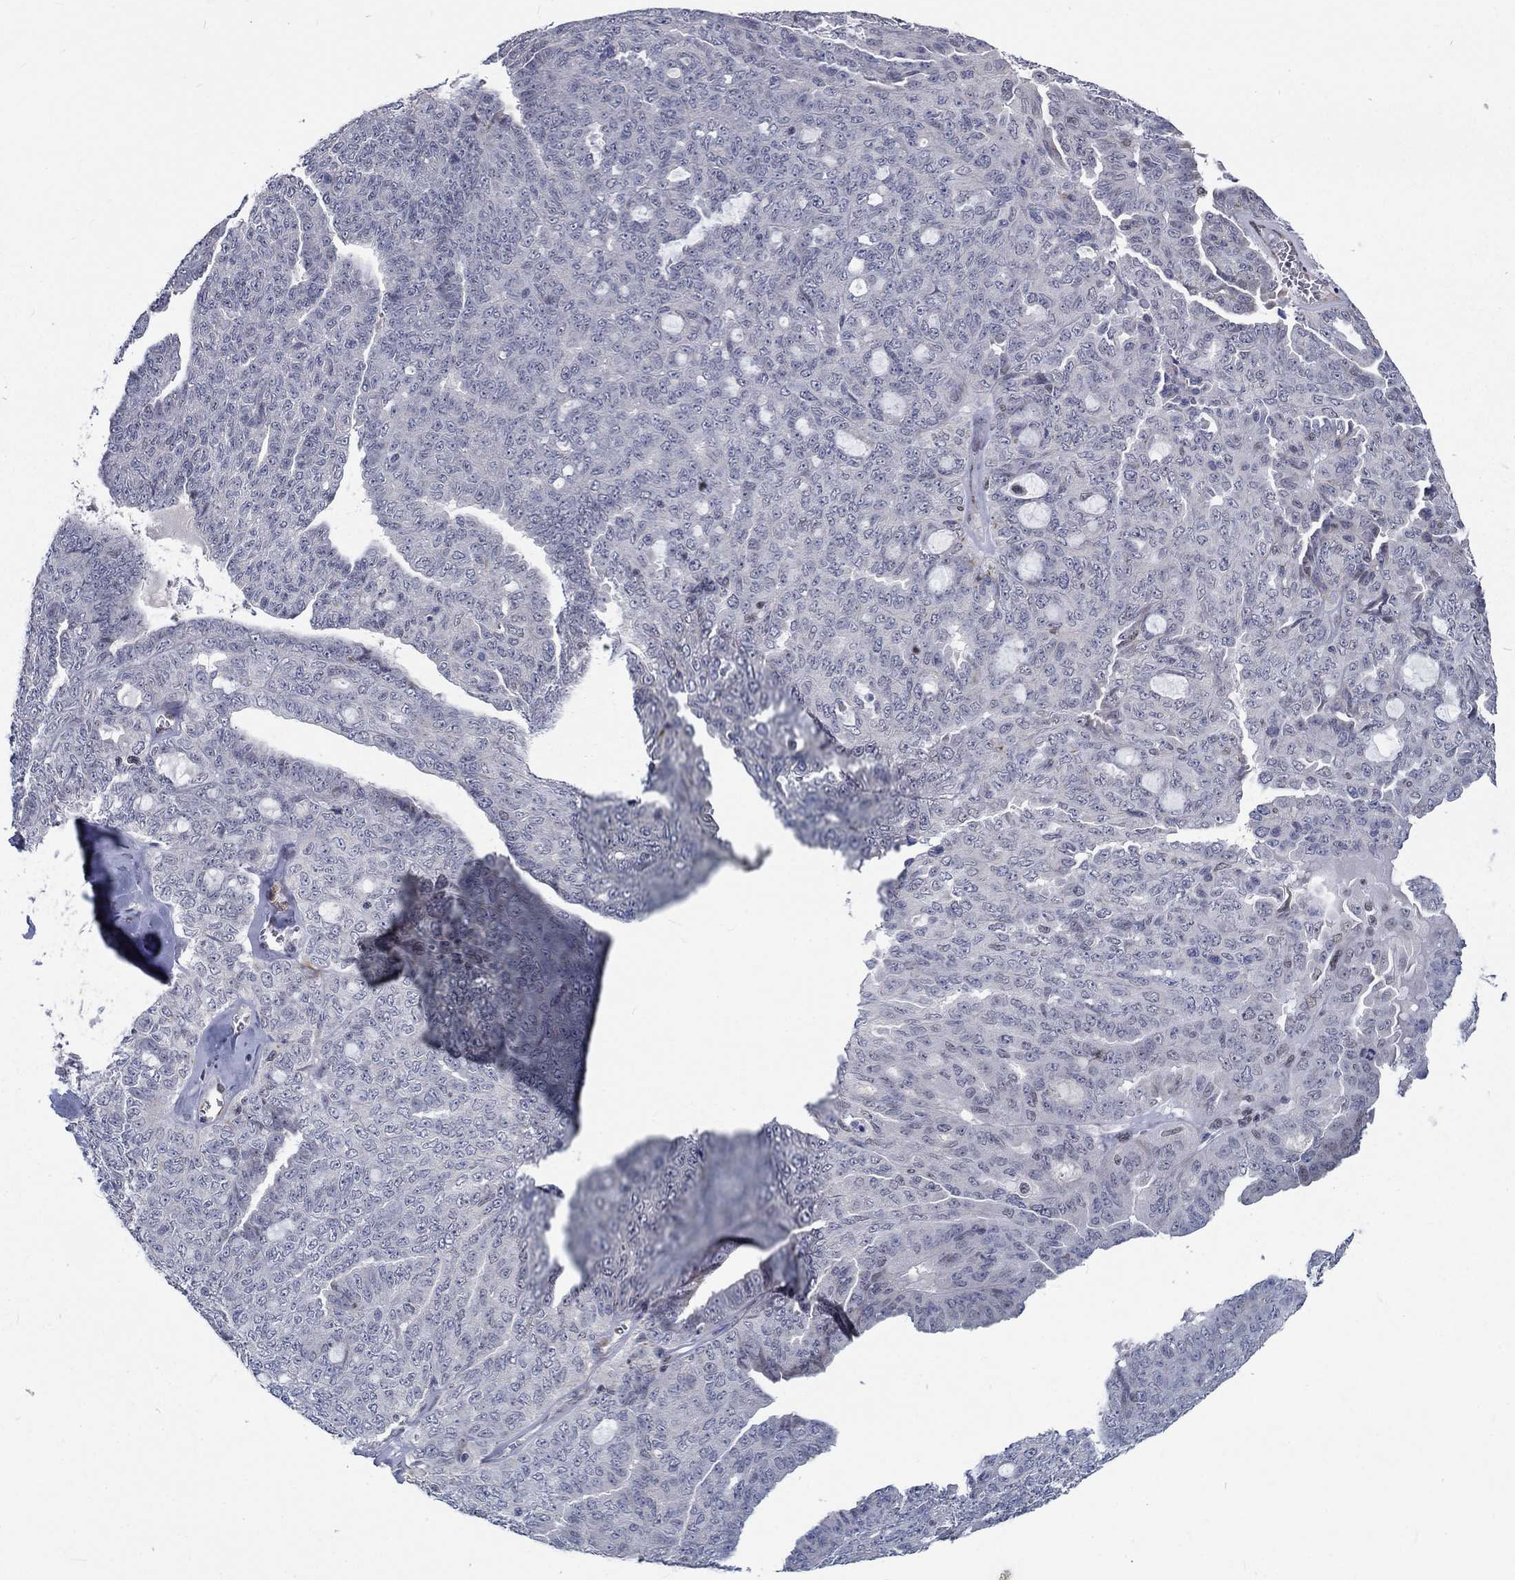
{"staining": {"intensity": "negative", "quantity": "none", "location": "none"}, "tissue": "ovarian cancer", "cell_type": "Tumor cells", "image_type": "cancer", "snomed": [{"axis": "morphology", "description": "Cystadenocarcinoma, serous, NOS"}, {"axis": "topography", "description": "Ovary"}], "caption": "Serous cystadenocarcinoma (ovarian) stained for a protein using IHC exhibits no expression tumor cells.", "gene": "ZBED1", "patient": {"sex": "female", "age": 71}}